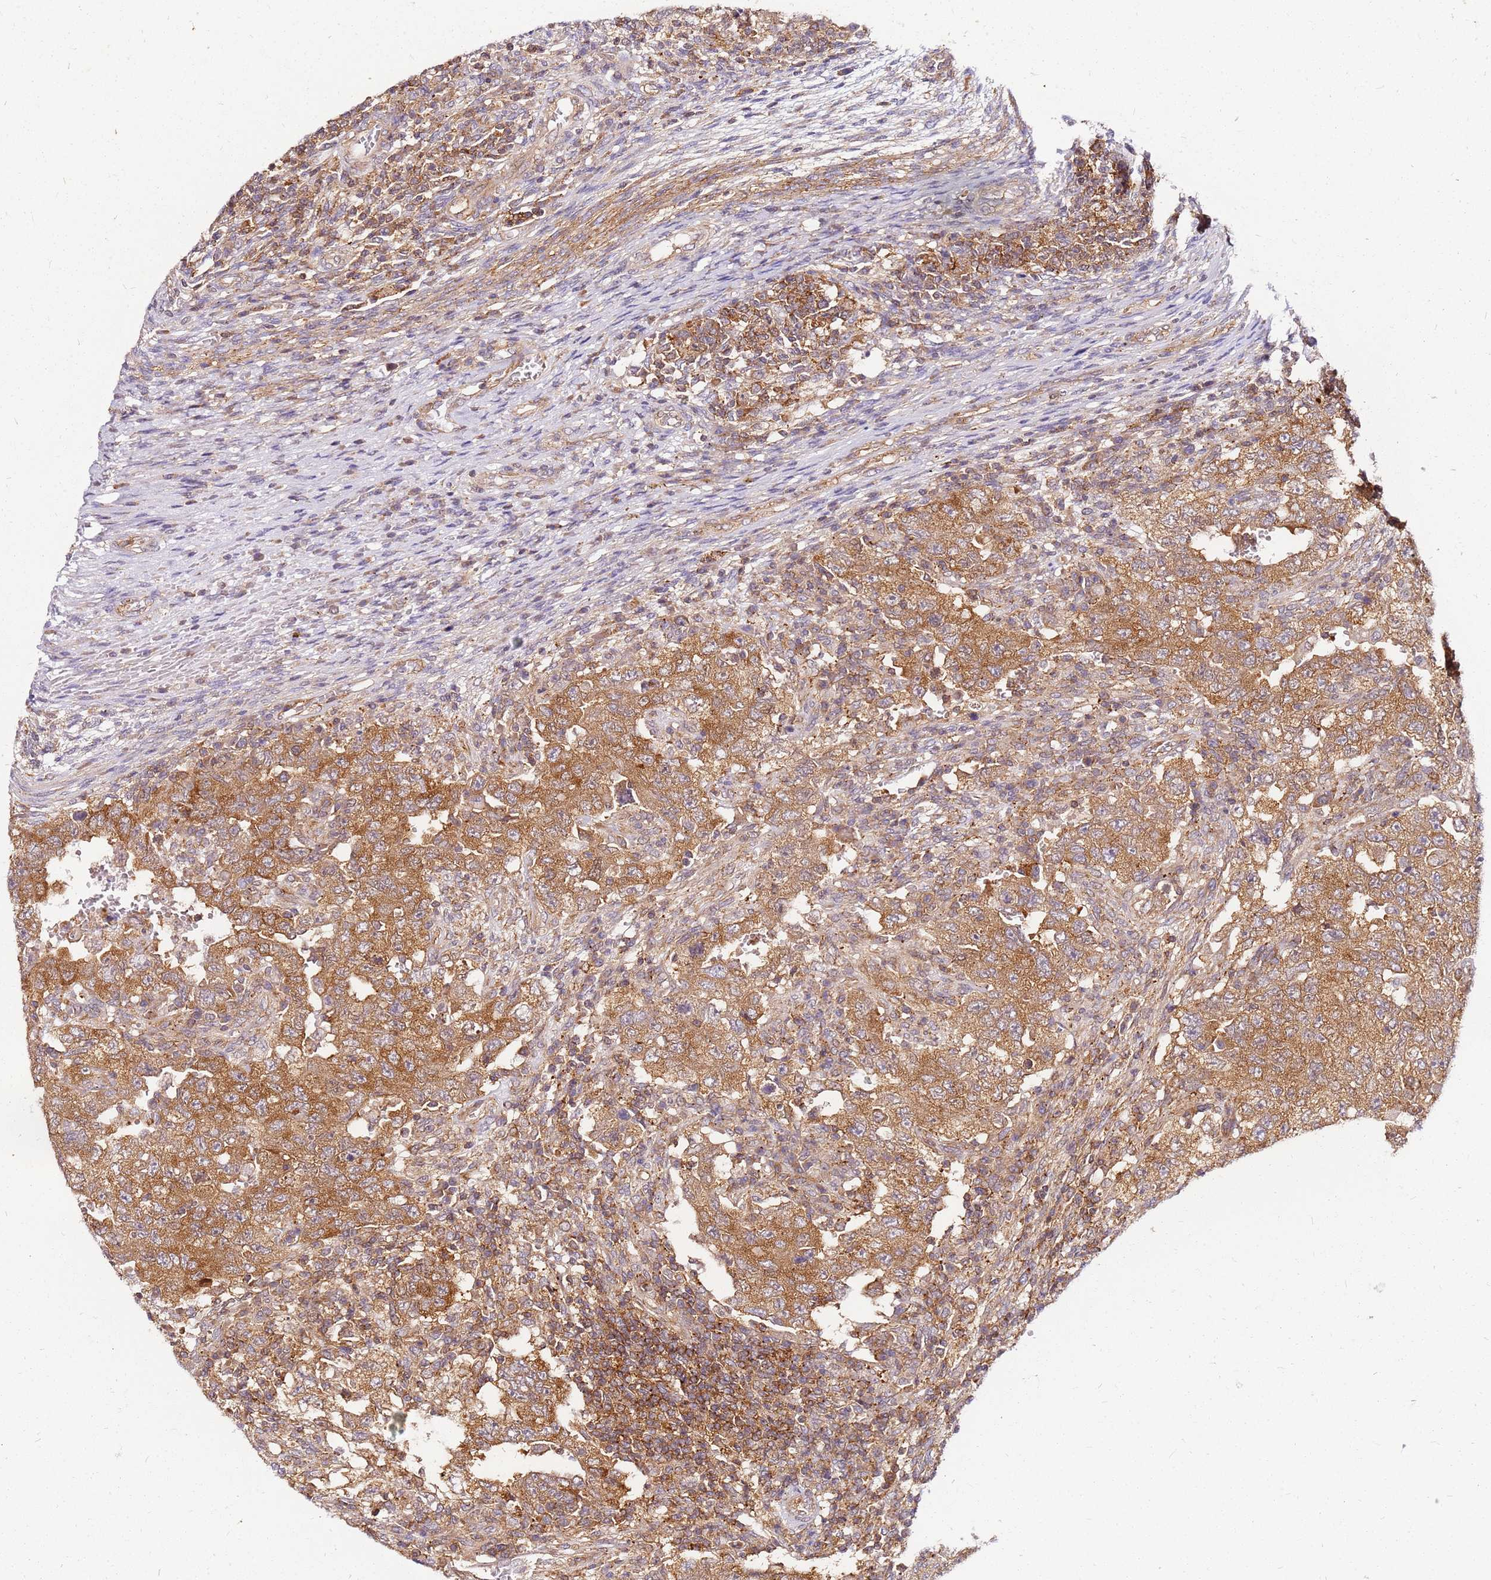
{"staining": {"intensity": "moderate", "quantity": ">75%", "location": "cytoplasmic/membranous"}, "tissue": "testis cancer", "cell_type": "Tumor cells", "image_type": "cancer", "snomed": [{"axis": "morphology", "description": "Carcinoma, Embryonal, NOS"}, {"axis": "topography", "description": "Testis"}], "caption": "IHC micrograph of testis cancer stained for a protein (brown), which displays medium levels of moderate cytoplasmic/membranous expression in approximately >75% of tumor cells.", "gene": "PIH1D1", "patient": {"sex": "male", "age": 26}}